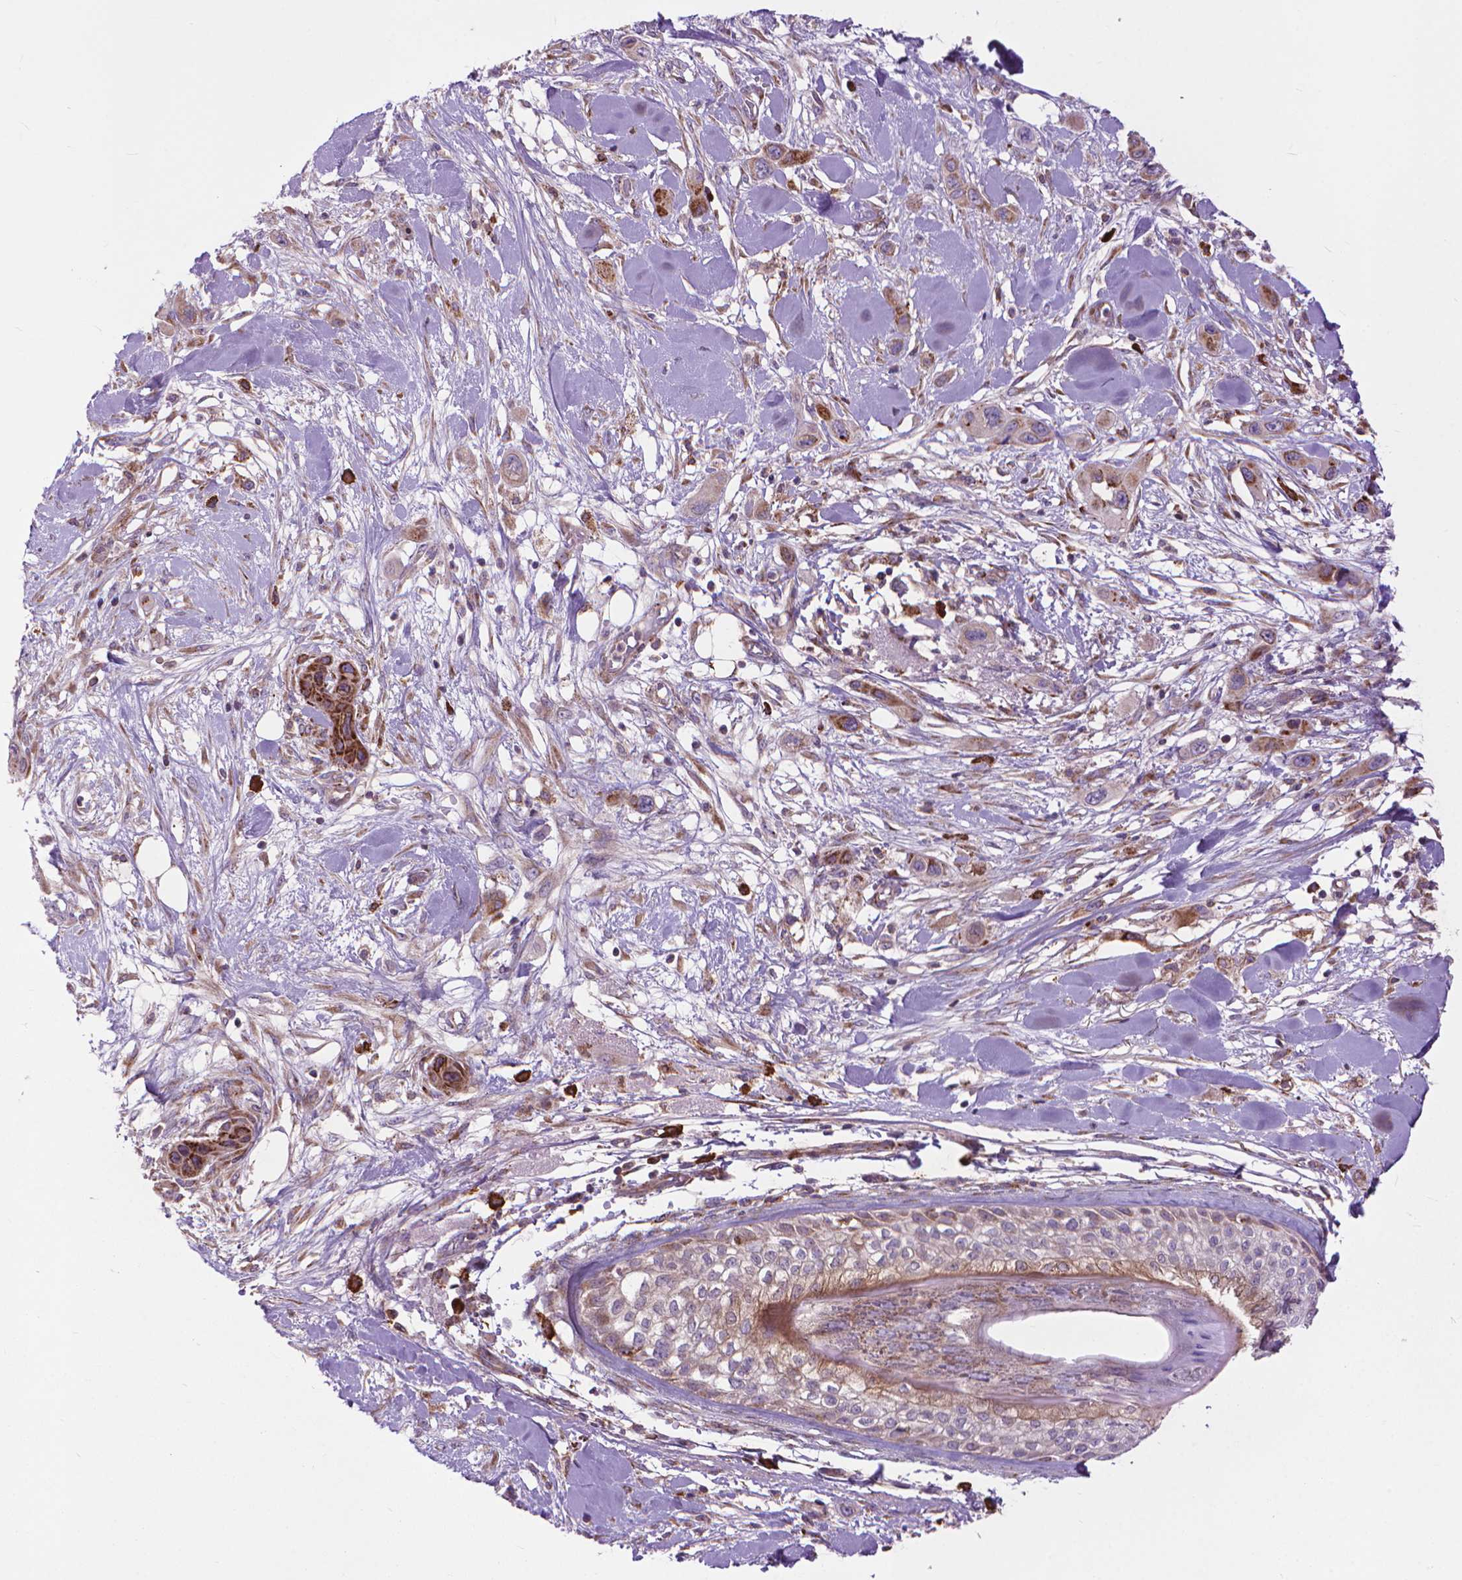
{"staining": {"intensity": "strong", "quantity": "25%-75%", "location": "cytoplasmic/membranous"}, "tissue": "skin cancer", "cell_type": "Tumor cells", "image_type": "cancer", "snomed": [{"axis": "morphology", "description": "Squamous cell carcinoma, NOS"}, {"axis": "topography", "description": "Skin"}], "caption": "Human skin cancer (squamous cell carcinoma) stained with a brown dye reveals strong cytoplasmic/membranous positive expression in approximately 25%-75% of tumor cells.", "gene": "MYH14", "patient": {"sex": "male", "age": 79}}